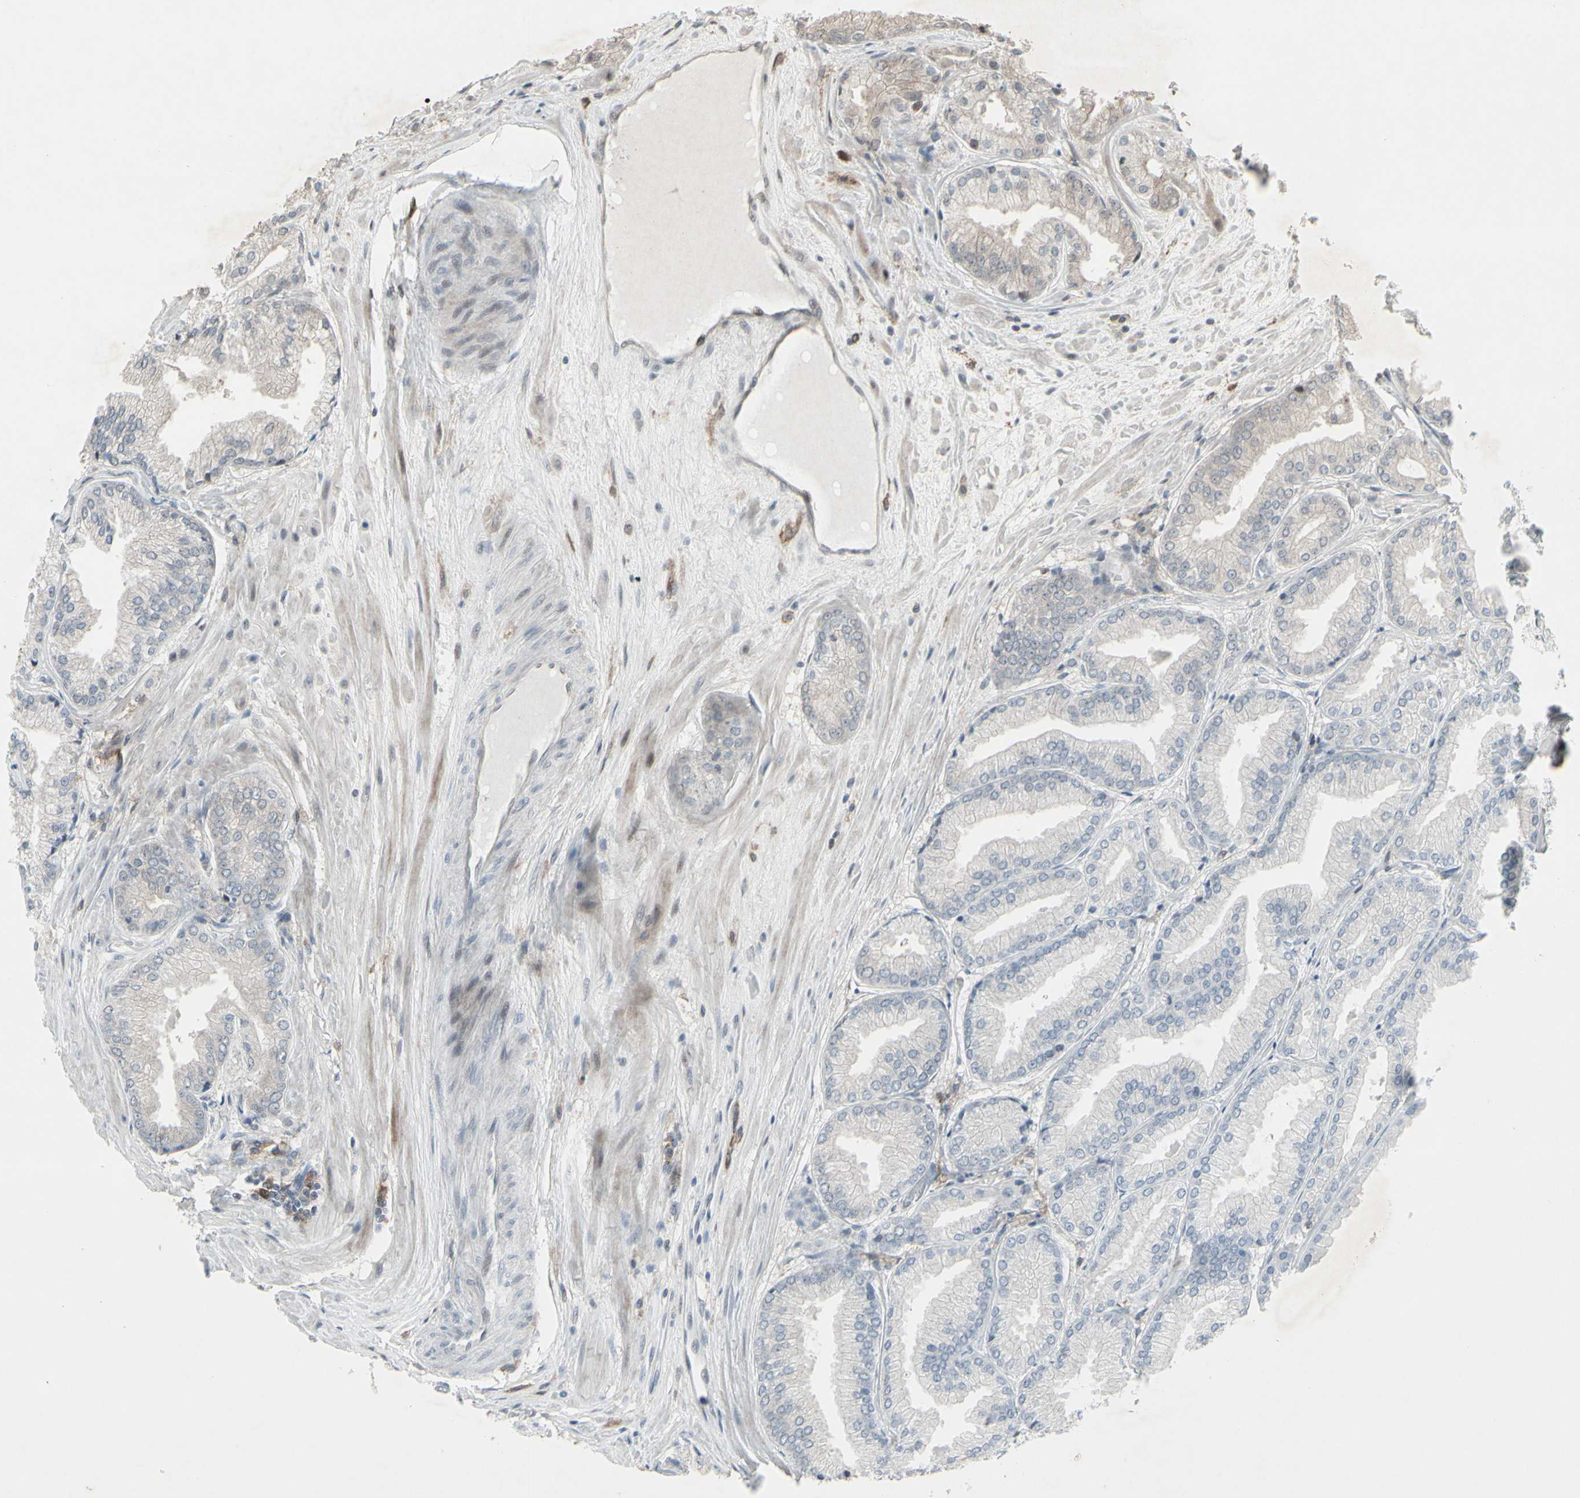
{"staining": {"intensity": "negative", "quantity": "none", "location": "none"}, "tissue": "prostate cancer", "cell_type": "Tumor cells", "image_type": "cancer", "snomed": [{"axis": "morphology", "description": "Adenocarcinoma, High grade"}, {"axis": "topography", "description": "Prostate"}], "caption": "A high-resolution histopathology image shows immunohistochemistry (IHC) staining of prostate adenocarcinoma (high-grade), which demonstrates no significant expression in tumor cells.", "gene": "CD33", "patient": {"sex": "male", "age": 59}}